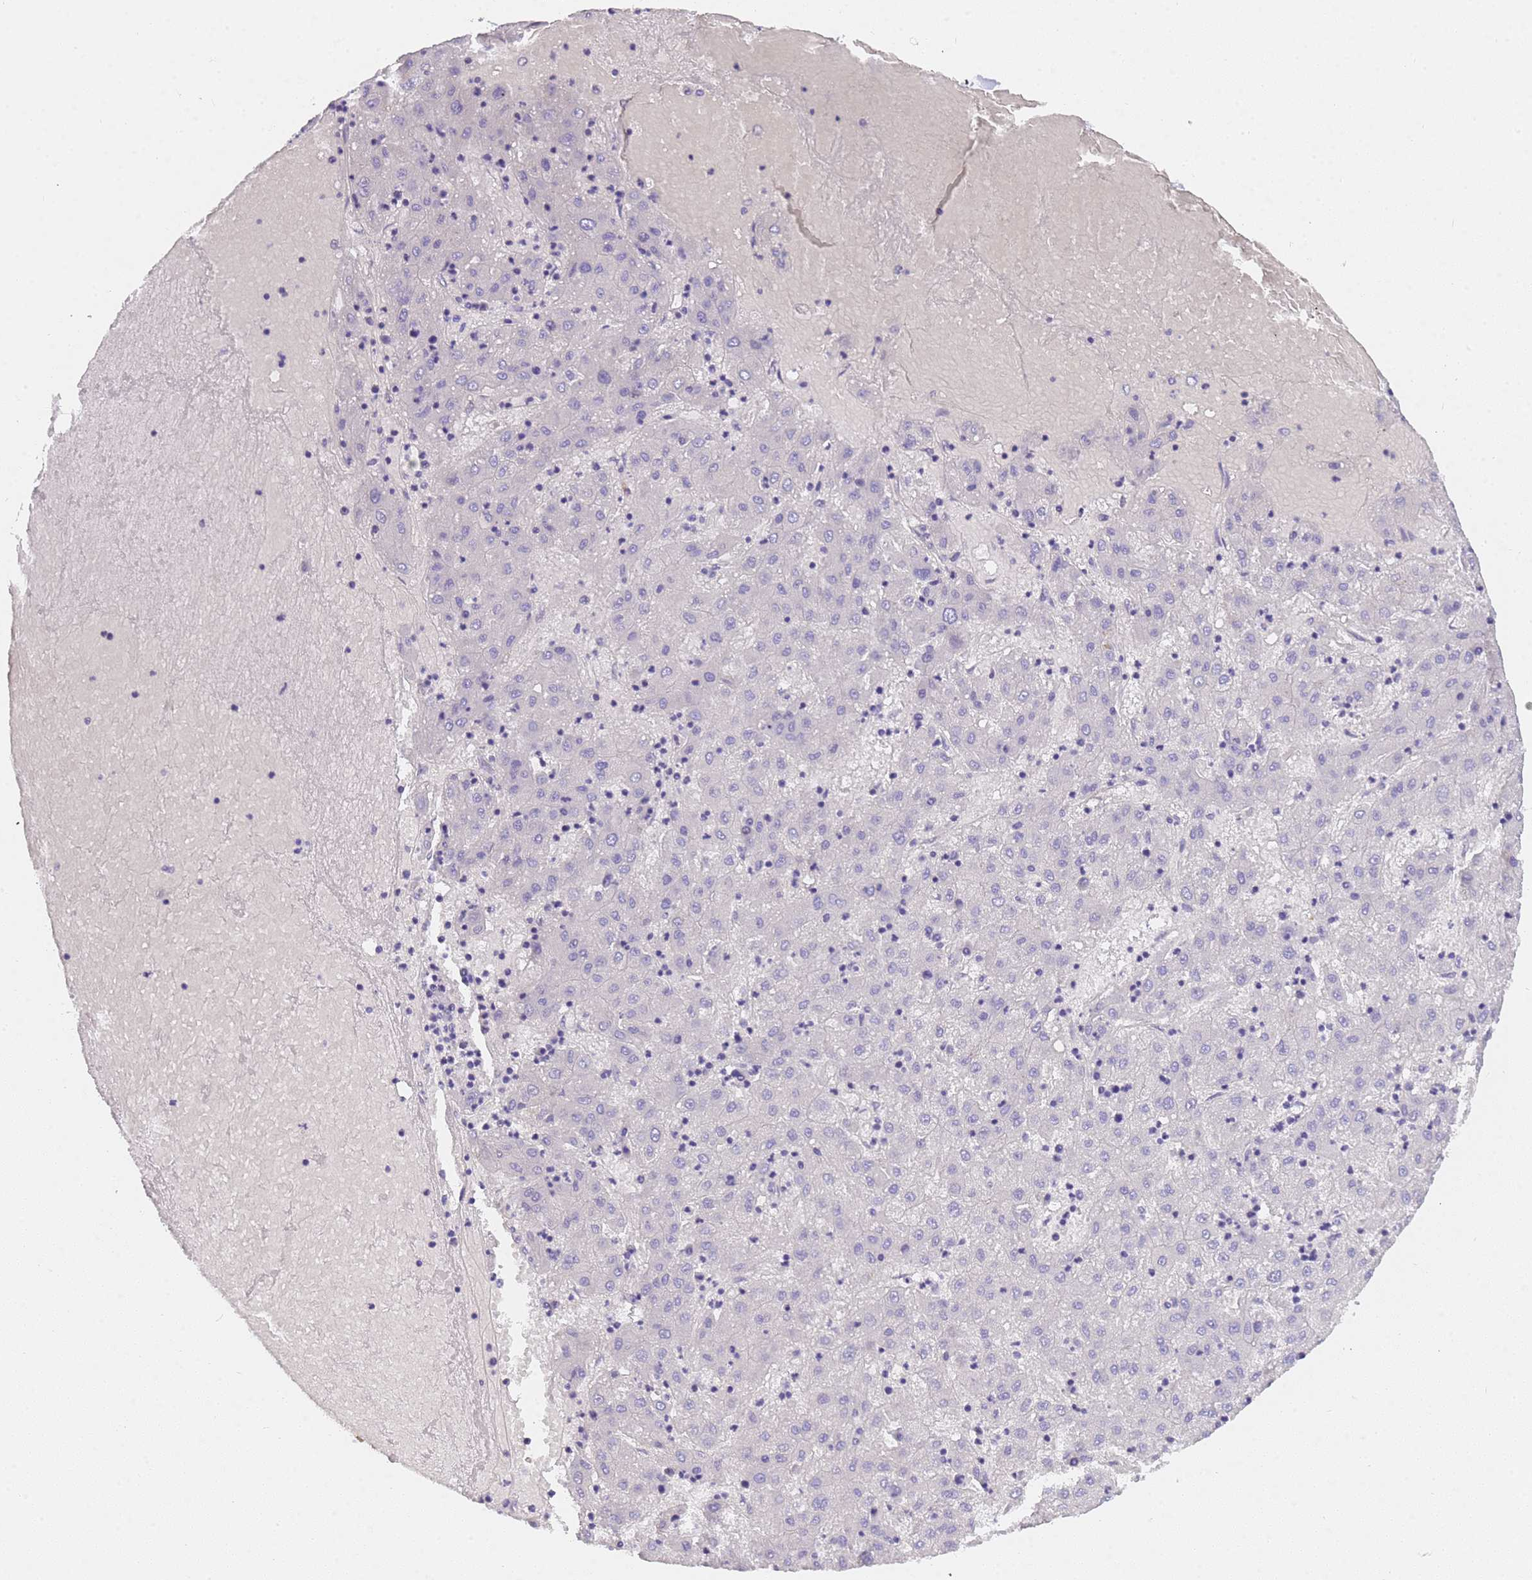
{"staining": {"intensity": "negative", "quantity": "none", "location": "none"}, "tissue": "liver cancer", "cell_type": "Tumor cells", "image_type": "cancer", "snomed": [{"axis": "morphology", "description": "Carcinoma, Hepatocellular, NOS"}, {"axis": "topography", "description": "Liver"}], "caption": "A high-resolution histopathology image shows immunohistochemistry staining of liver cancer (hepatocellular carcinoma), which shows no significant positivity in tumor cells.", "gene": "MVB12A", "patient": {"sex": "male", "age": 72}}